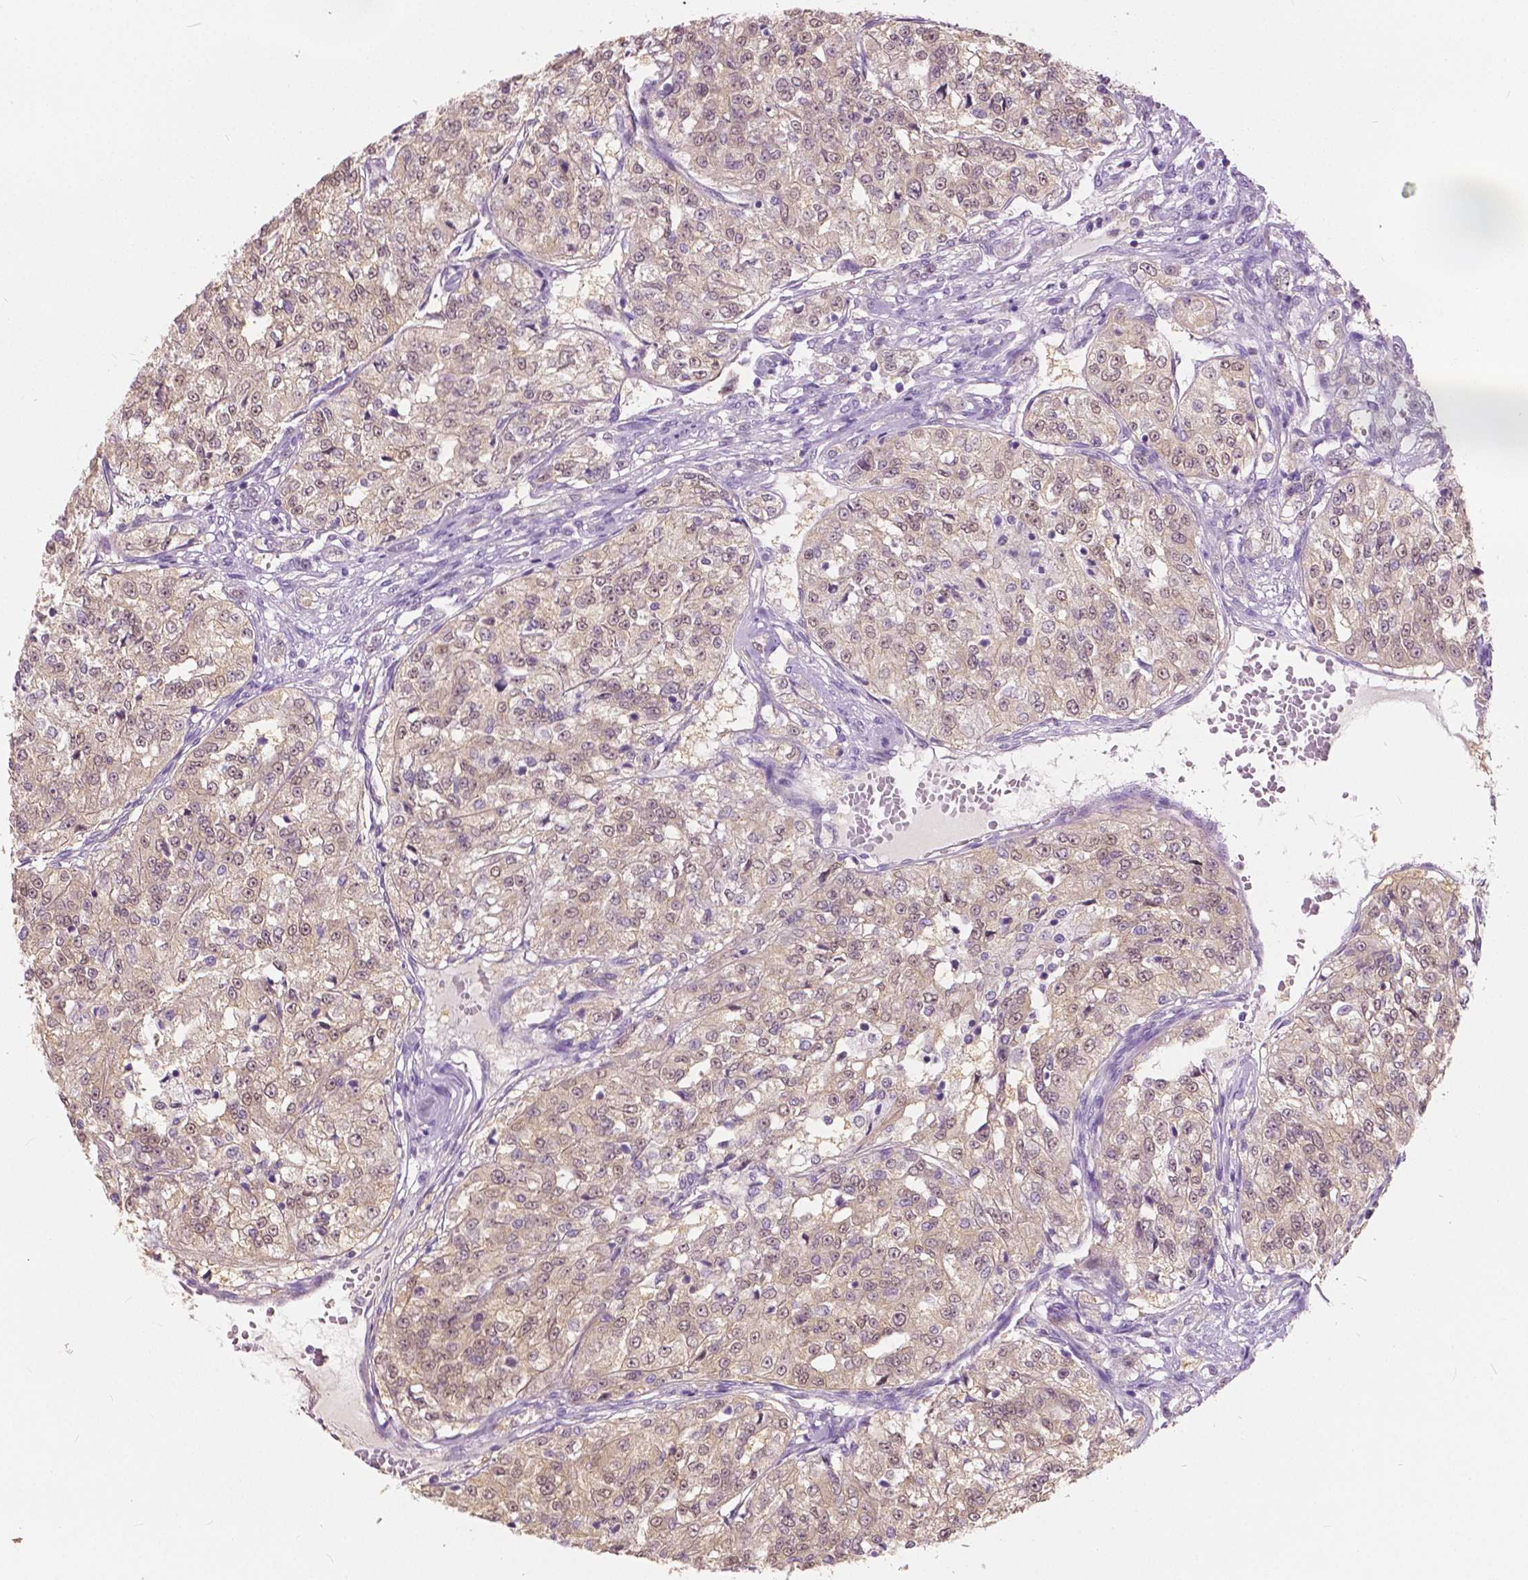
{"staining": {"intensity": "weak", "quantity": ">75%", "location": "cytoplasmic/membranous,nuclear"}, "tissue": "renal cancer", "cell_type": "Tumor cells", "image_type": "cancer", "snomed": [{"axis": "morphology", "description": "Adenocarcinoma, NOS"}, {"axis": "topography", "description": "Kidney"}], "caption": "Adenocarcinoma (renal) tissue exhibits weak cytoplasmic/membranous and nuclear expression in about >75% of tumor cells, visualized by immunohistochemistry. The protein of interest is shown in brown color, while the nuclei are stained blue.", "gene": "TKFC", "patient": {"sex": "female", "age": 63}}